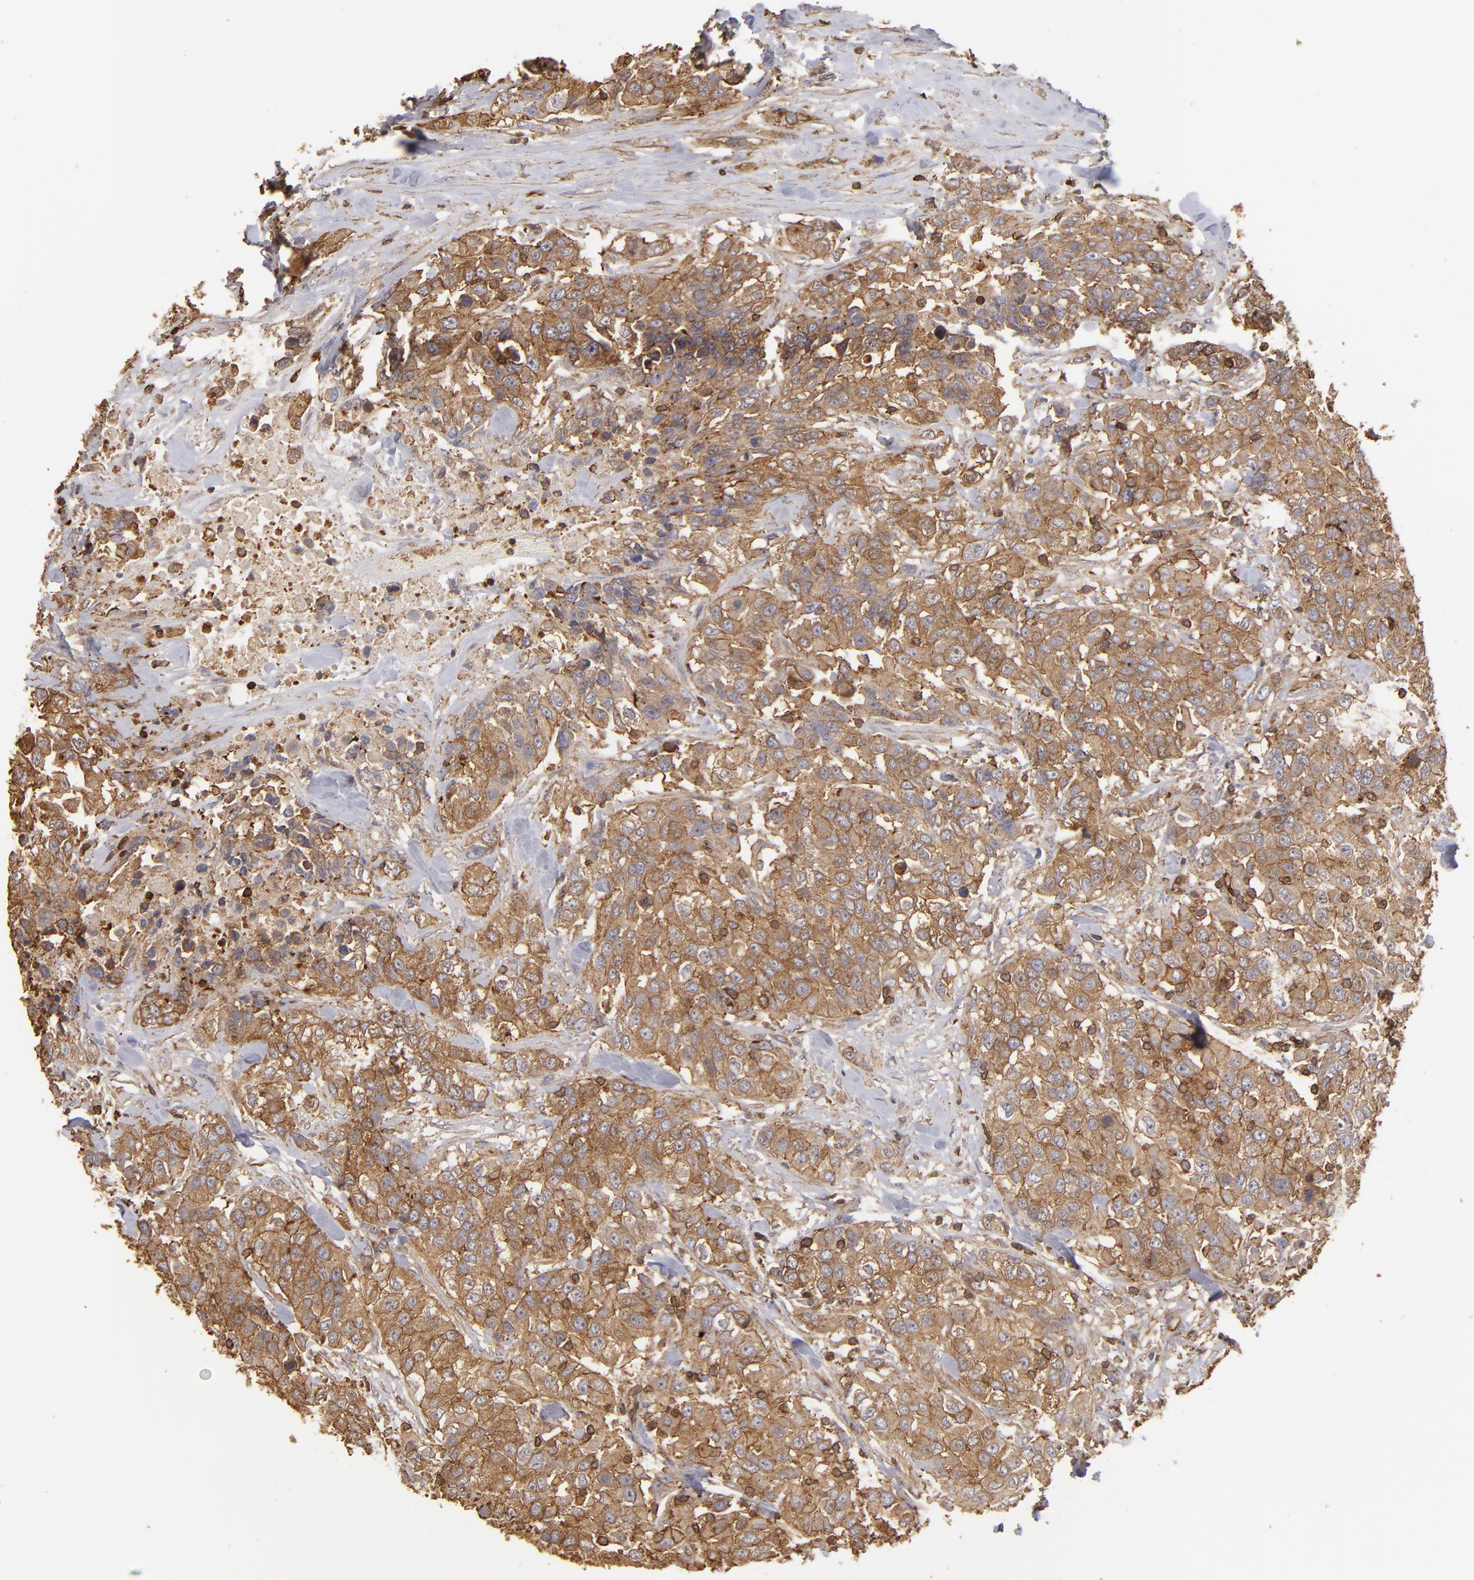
{"staining": {"intensity": "strong", "quantity": ">75%", "location": "cytoplasmic/membranous"}, "tissue": "urothelial cancer", "cell_type": "Tumor cells", "image_type": "cancer", "snomed": [{"axis": "morphology", "description": "Urothelial carcinoma, High grade"}, {"axis": "topography", "description": "Urinary bladder"}], "caption": "Immunohistochemistry (IHC) of urothelial carcinoma (high-grade) exhibits high levels of strong cytoplasmic/membranous positivity in approximately >75% of tumor cells. The staining is performed using DAB brown chromogen to label protein expression. The nuclei are counter-stained blue using hematoxylin.", "gene": "ACTB", "patient": {"sex": "female", "age": 80}}